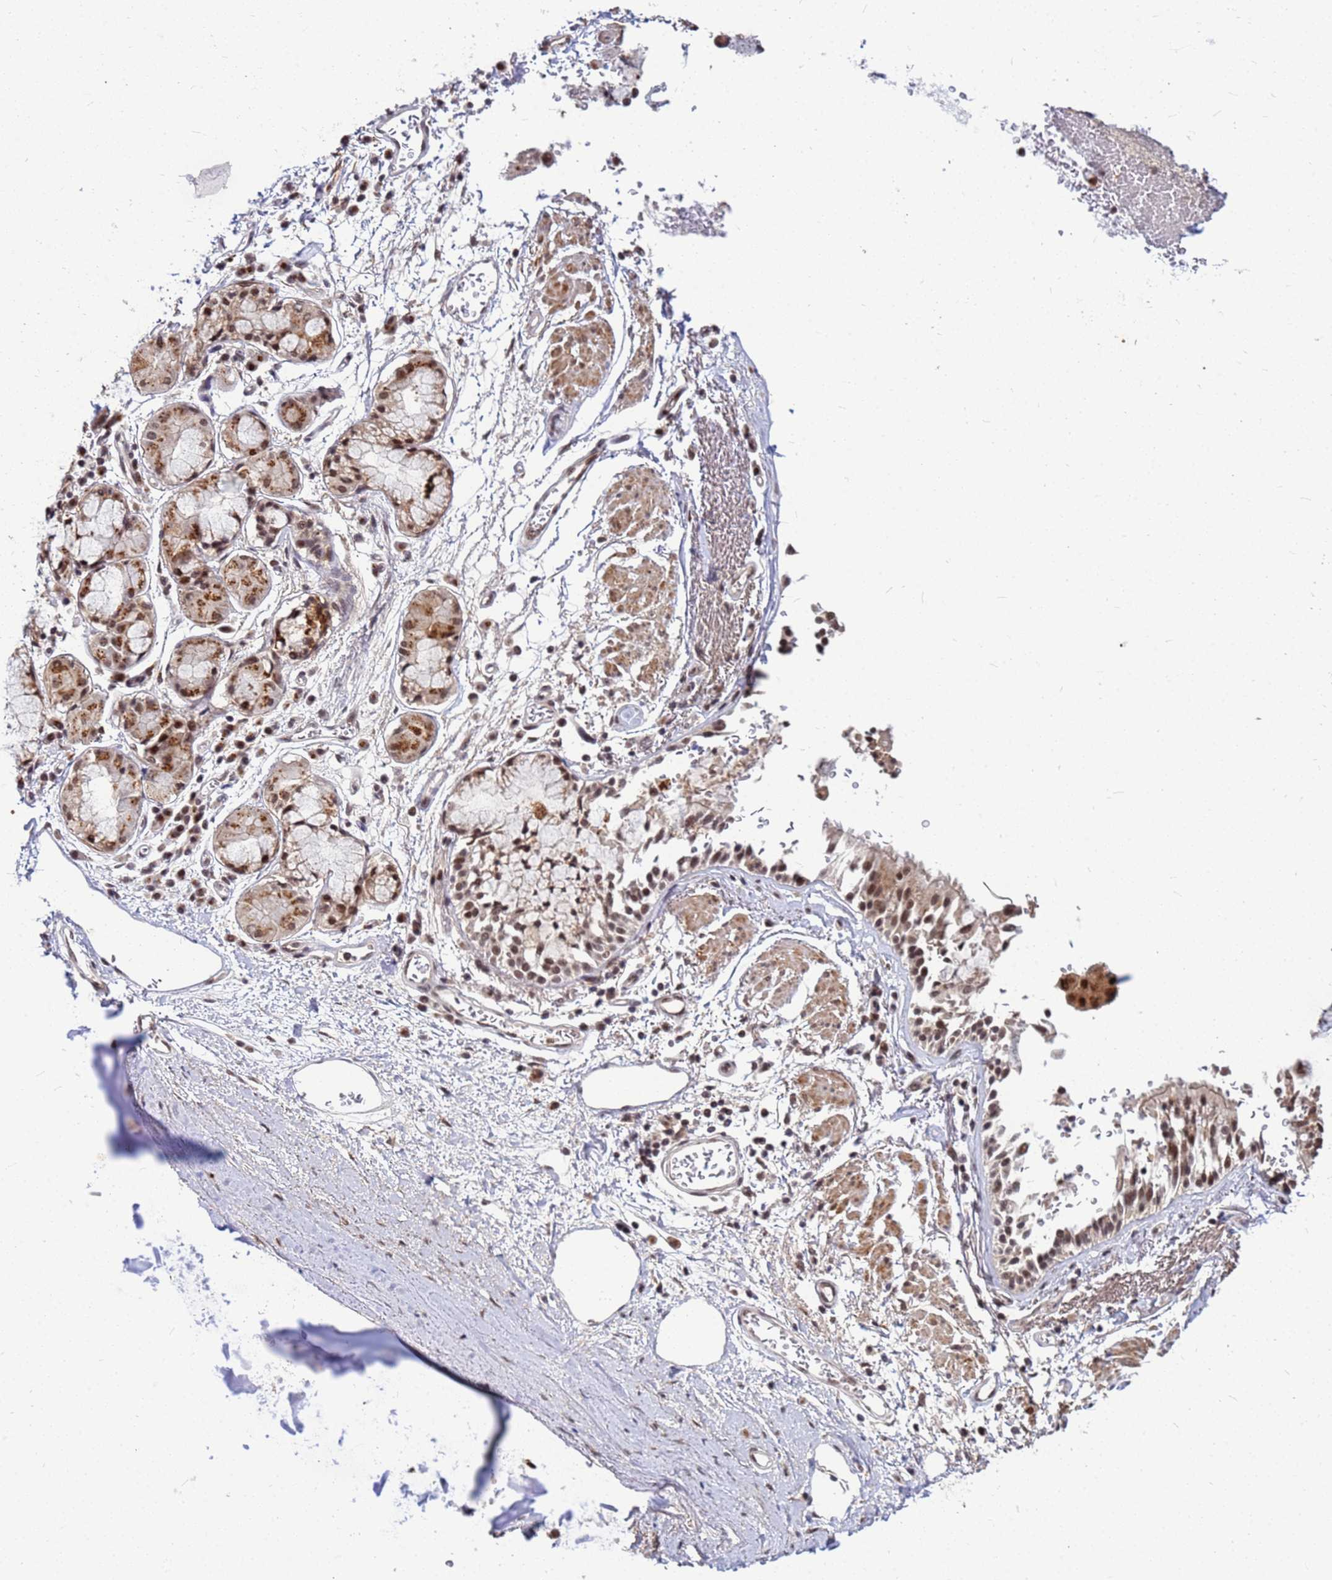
{"staining": {"intensity": "moderate", "quantity": ">75%", "location": "cytoplasmic/membranous,nuclear"}, "tissue": "soft tissue", "cell_type": "Fibroblasts", "image_type": "normal", "snomed": [{"axis": "morphology", "description": "Normal tissue, NOS"}, {"axis": "topography", "description": "Cartilage tissue"}], "caption": "This histopathology image shows immunohistochemistry (IHC) staining of benign soft tissue, with medium moderate cytoplasmic/membranous,nuclear staining in approximately >75% of fibroblasts.", "gene": "NCBP2", "patient": {"sex": "male", "age": 73}}